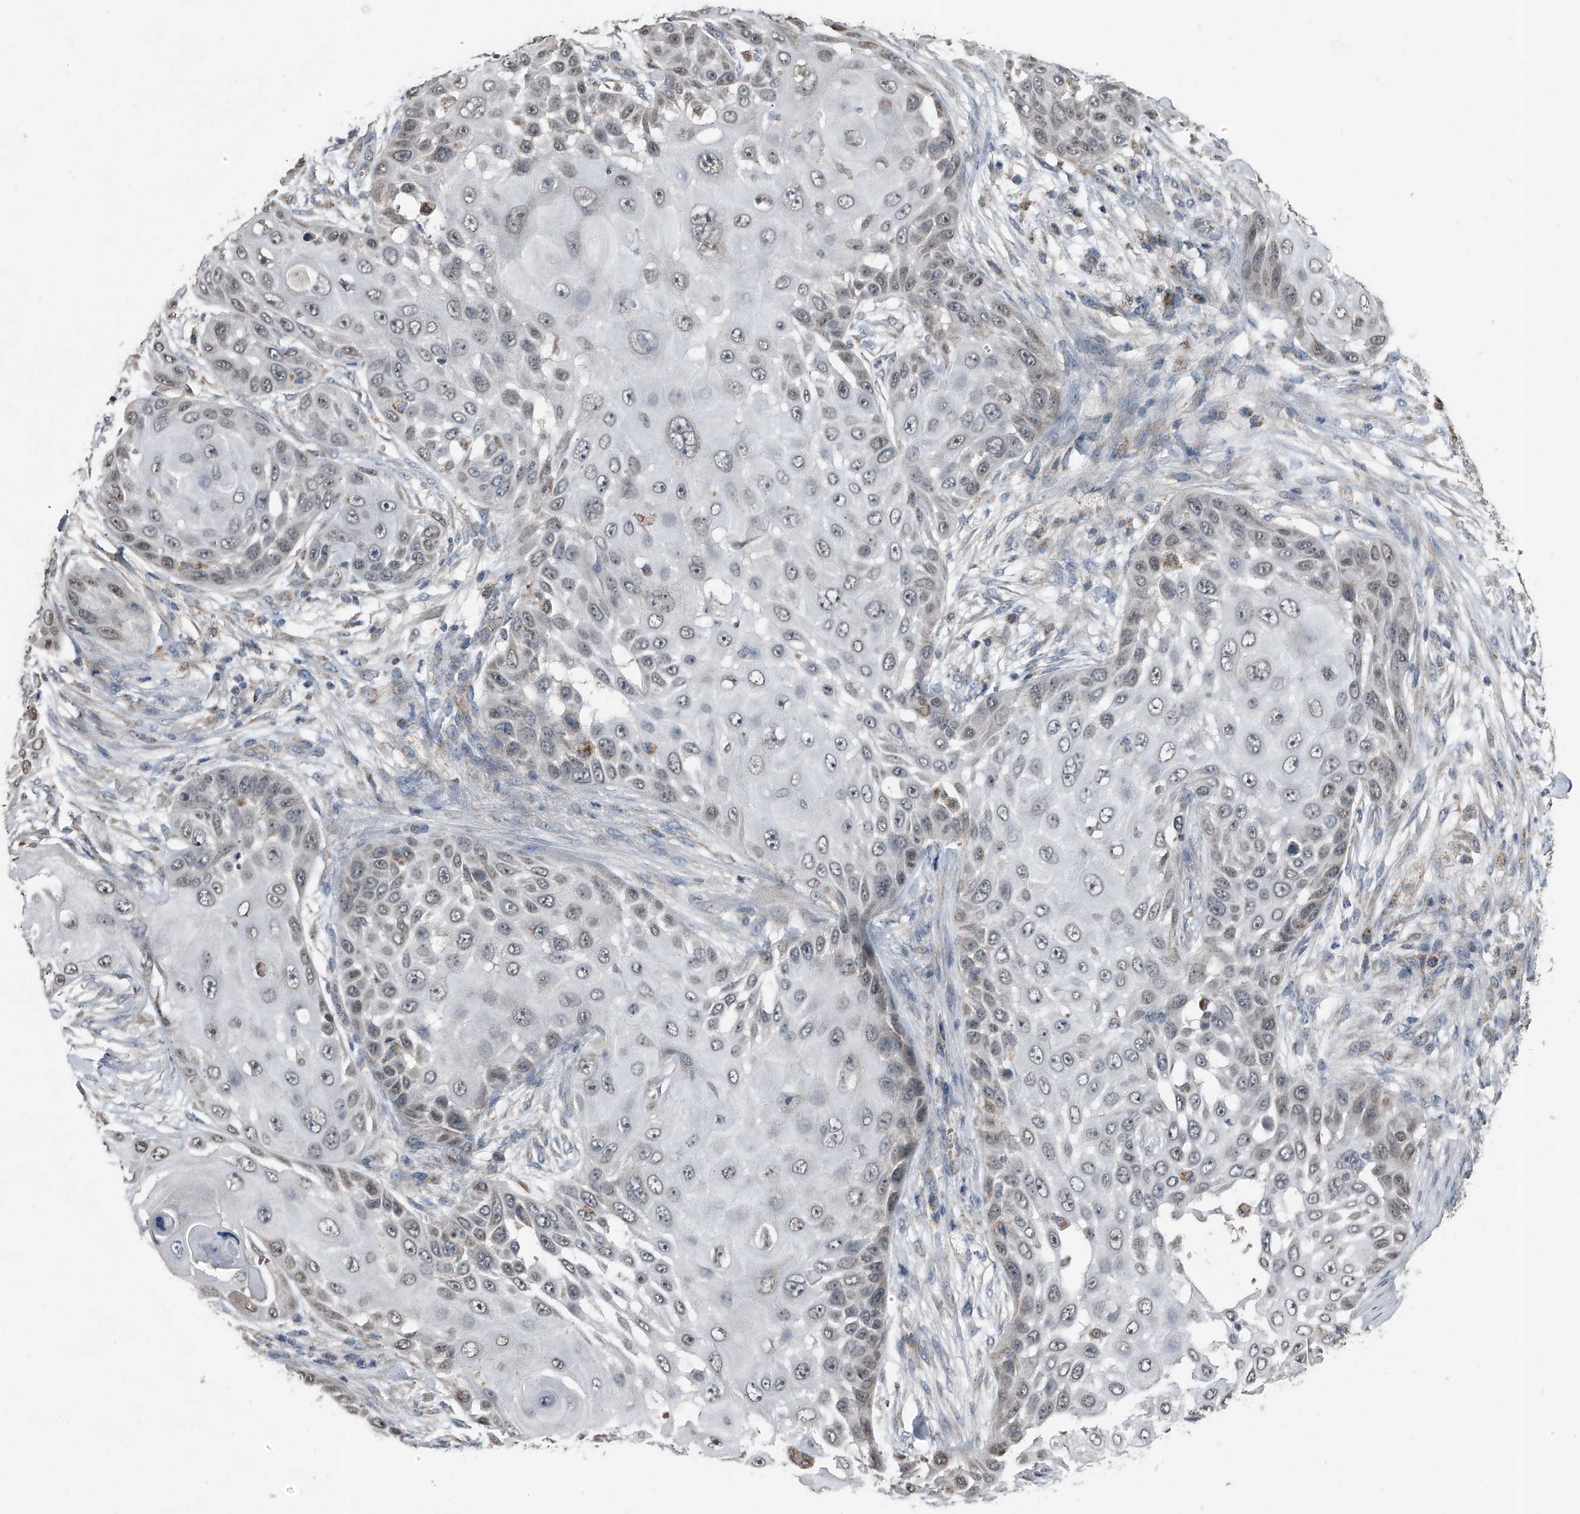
{"staining": {"intensity": "negative", "quantity": "none", "location": "none"}, "tissue": "skin cancer", "cell_type": "Tumor cells", "image_type": "cancer", "snomed": [{"axis": "morphology", "description": "Squamous cell carcinoma, NOS"}, {"axis": "topography", "description": "Skin"}], "caption": "Immunohistochemical staining of skin cancer shows no significant expression in tumor cells.", "gene": "CHRNA7", "patient": {"sex": "female", "age": 44}}